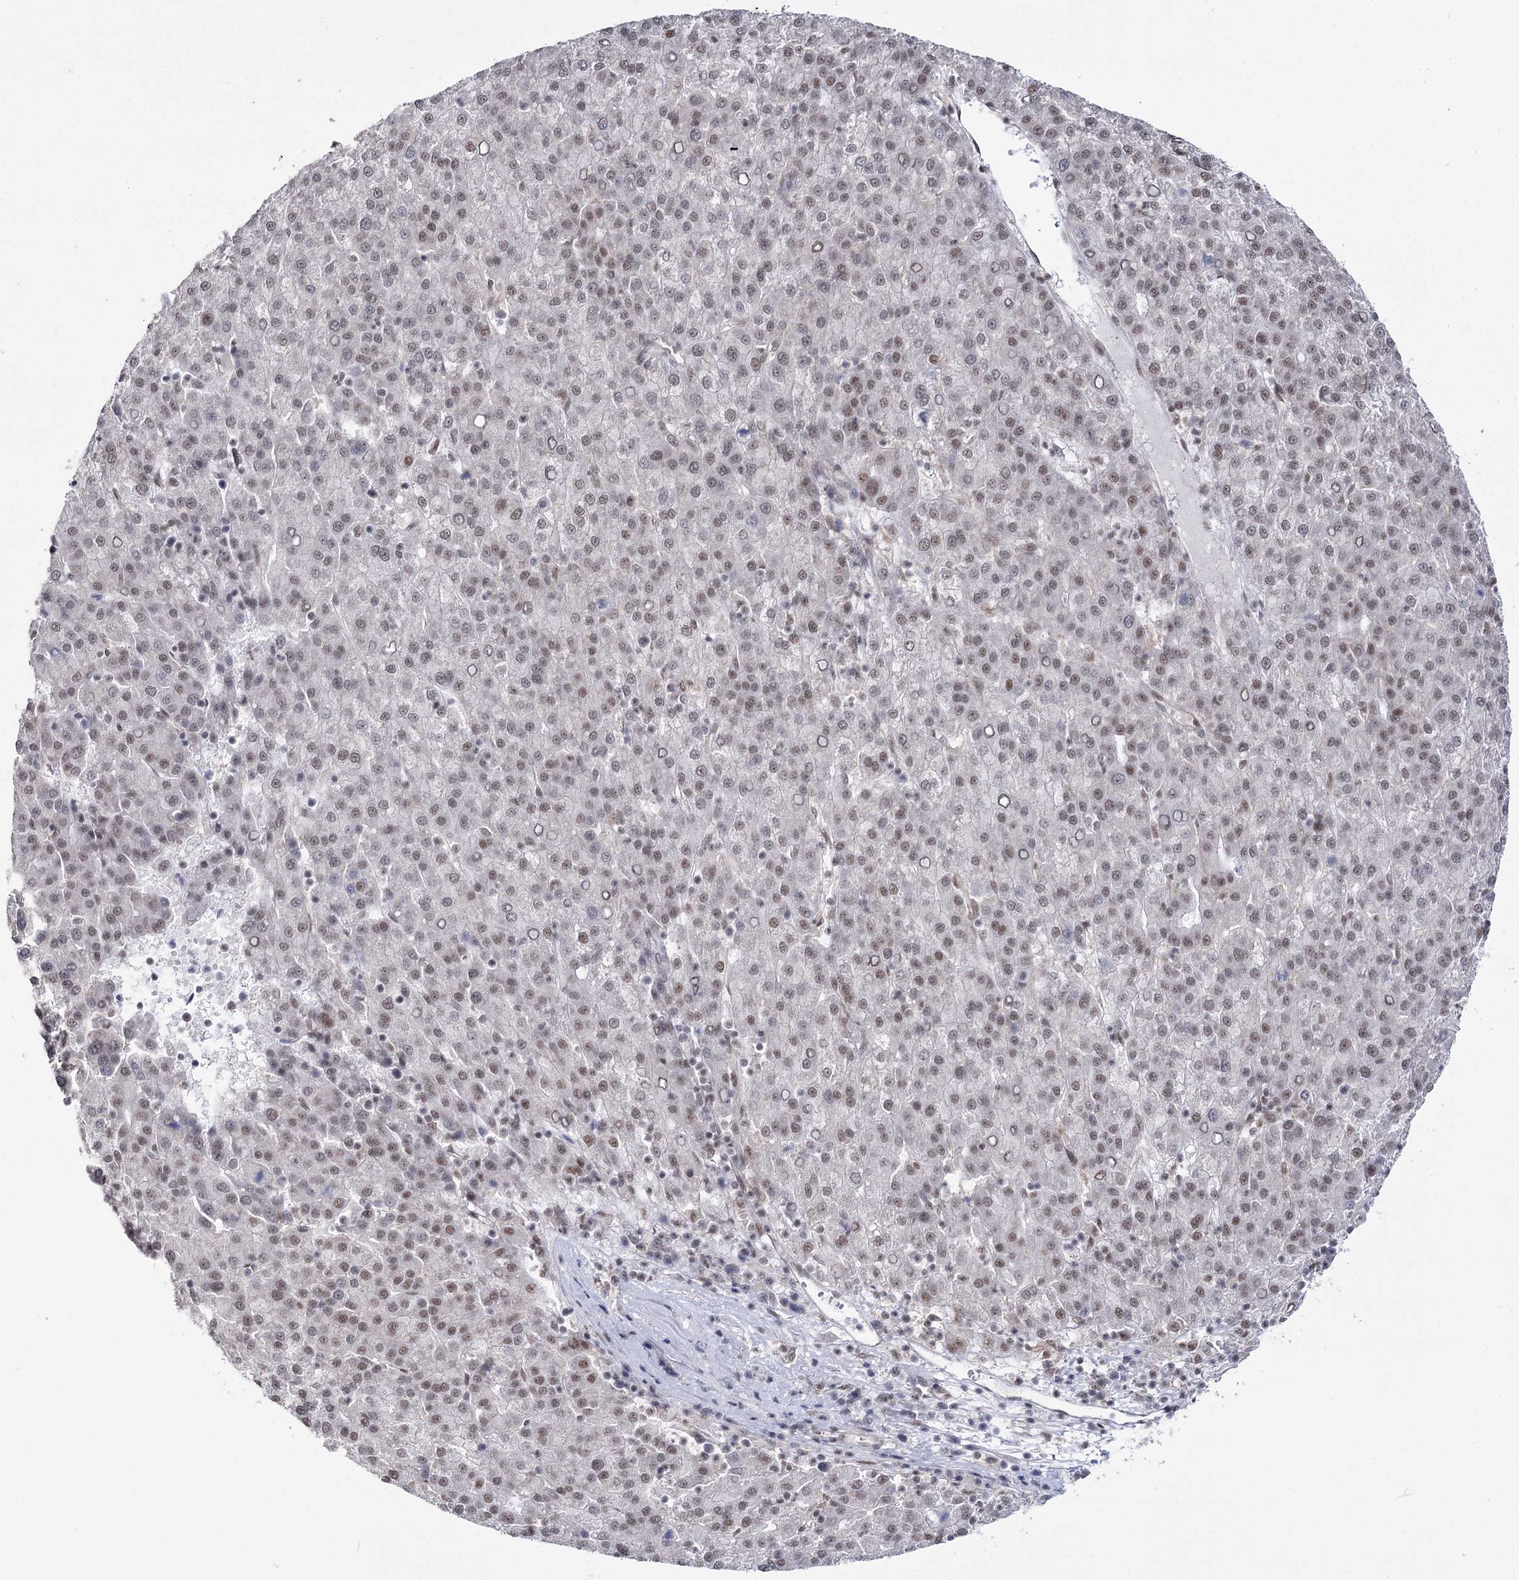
{"staining": {"intensity": "weak", "quantity": ">75%", "location": "nuclear"}, "tissue": "liver cancer", "cell_type": "Tumor cells", "image_type": "cancer", "snomed": [{"axis": "morphology", "description": "Carcinoma, Hepatocellular, NOS"}, {"axis": "topography", "description": "Liver"}], "caption": "Tumor cells exhibit weak nuclear staining in about >75% of cells in liver cancer (hepatocellular carcinoma). The staining was performed using DAB (3,3'-diaminobenzidine), with brown indicating positive protein expression. Nuclei are stained blue with hematoxylin.", "gene": "VGLL4", "patient": {"sex": "female", "age": 58}}